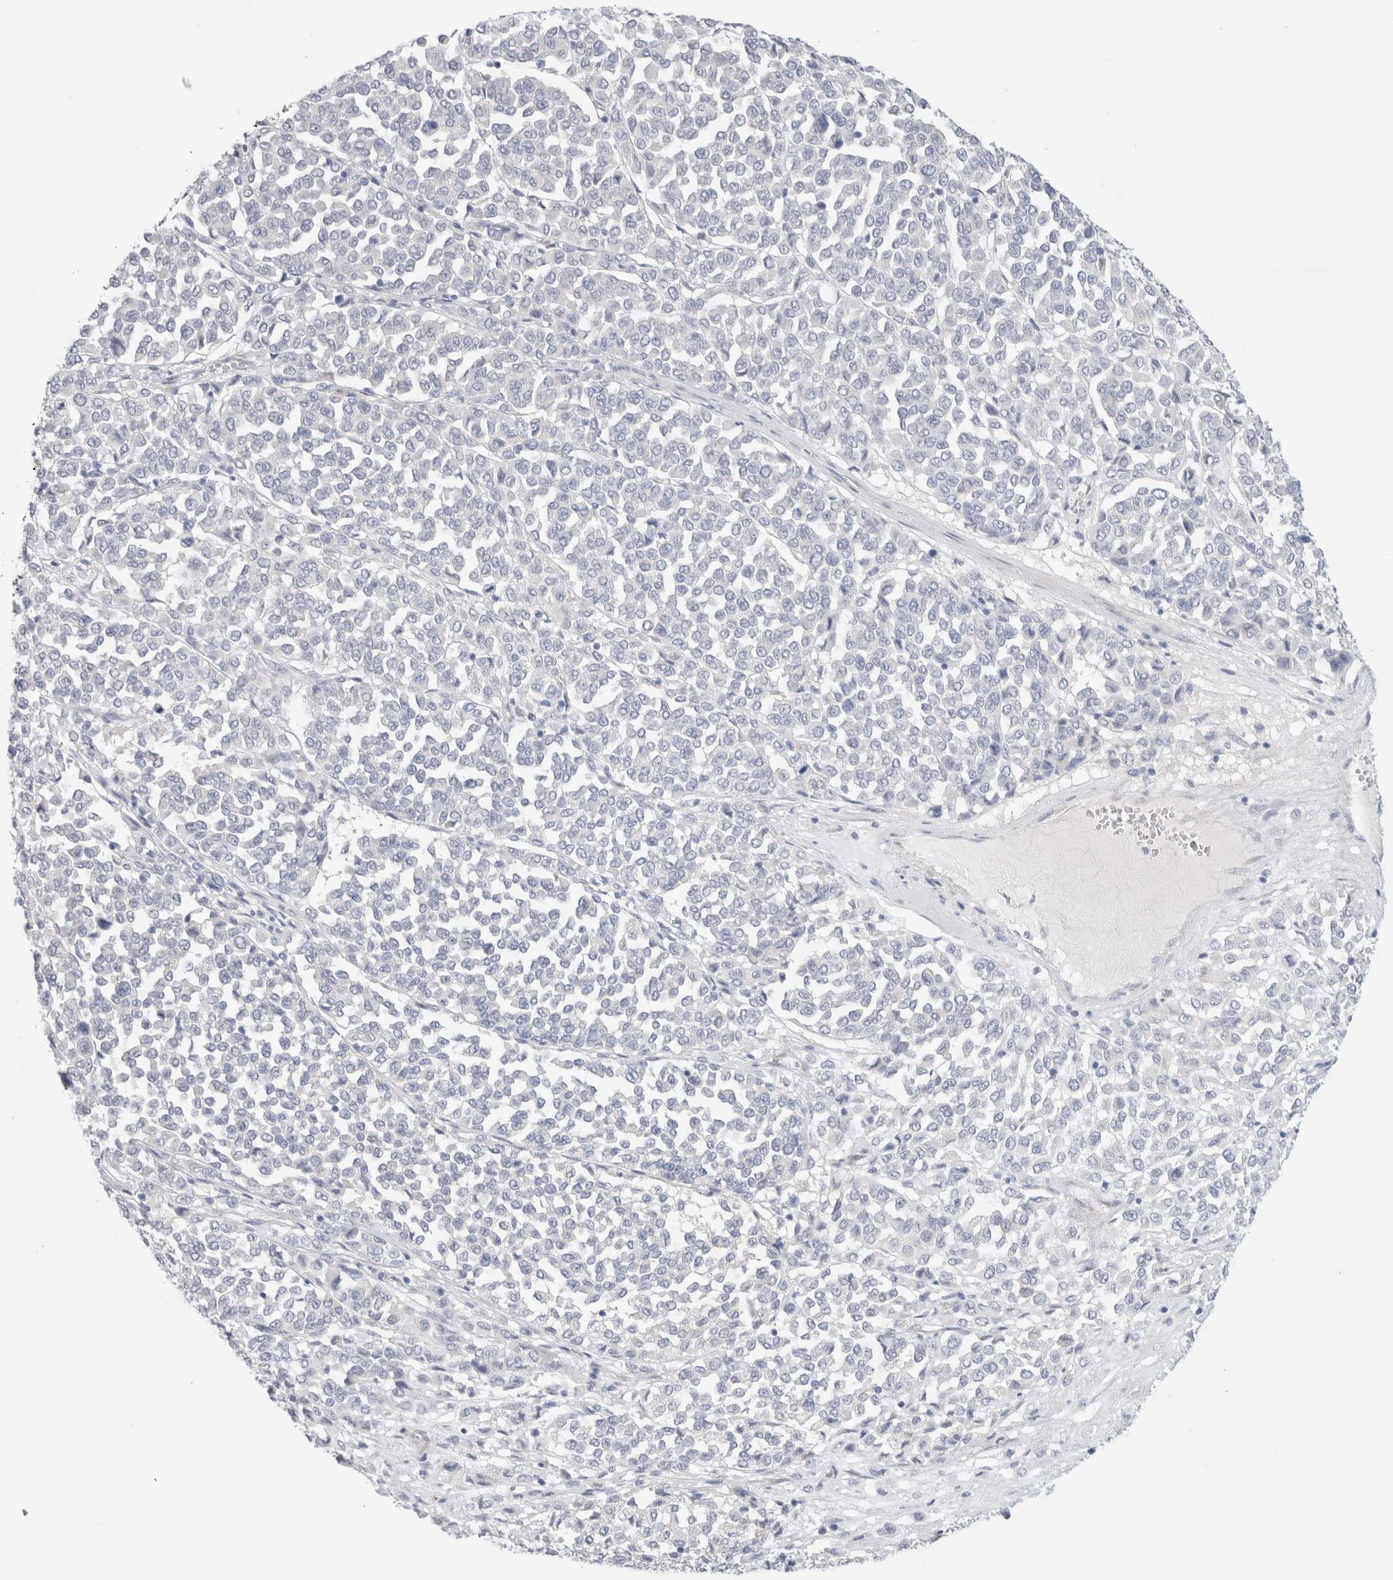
{"staining": {"intensity": "negative", "quantity": "none", "location": "none"}, "tissue": "melanoma", "cell_type": "Tumor cells", "image_type": "cancer", "snomed": [{"axis": "morphology", "description": "Malignant melanoma, Metastatic site"}, {"axis": "topography", "description": "Pancreas"}], "caption": "This is a micrograph of immunohistochemistry staining of melanoma, which shows no expression in tumor cells. (Immunohistochemistry, brightfield microscopy, high magnification).", "gene": "RTN4", "patient": {"sex": "female", "age": 30}}